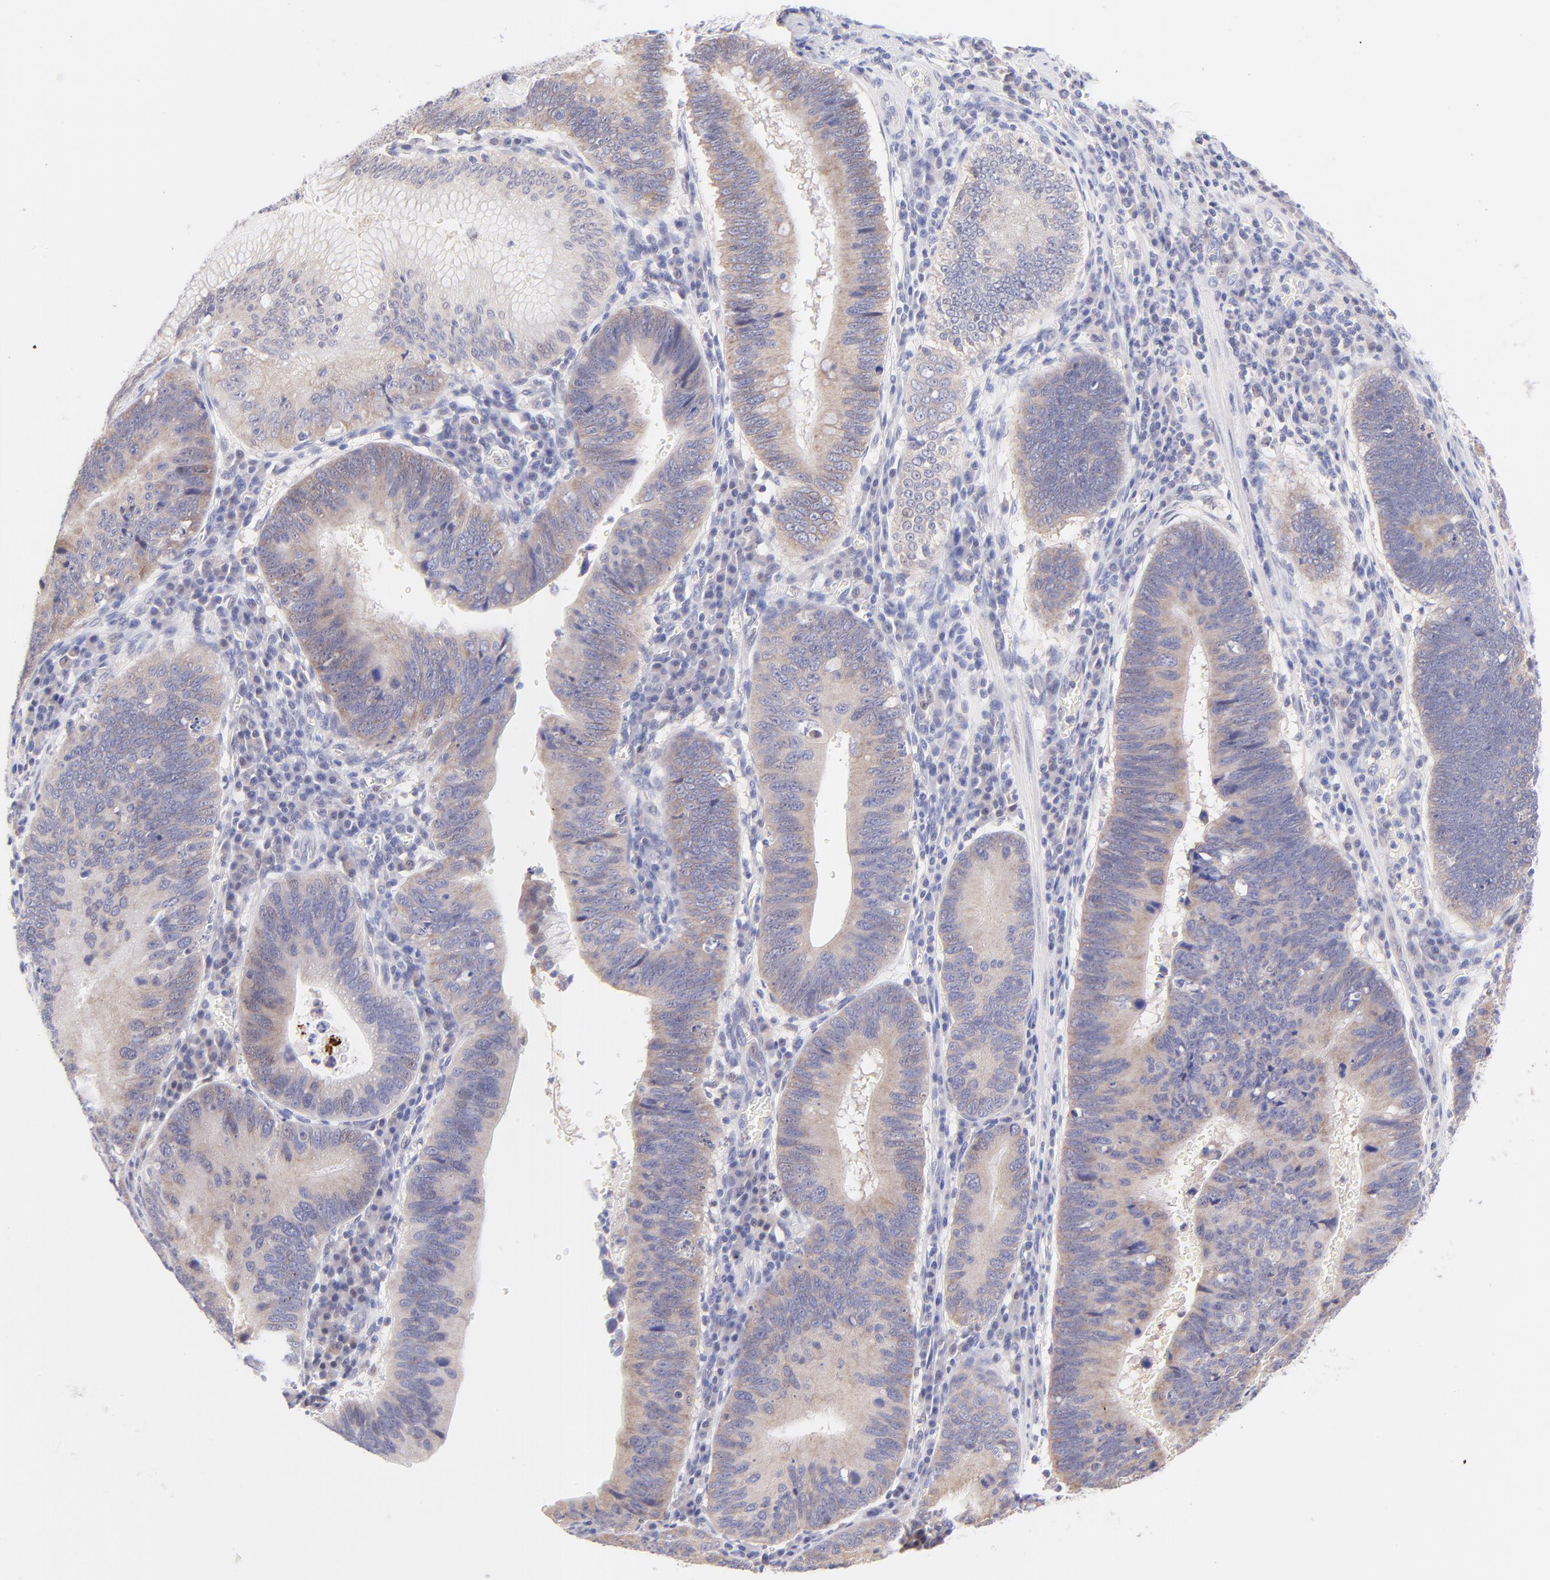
{"staining": {"intensity": "weak", "quantity": ">75%", "location": "cytoplasmic/membranous"}, "tissue": "stomach cancer", "cell_type": "Tumor cells", "image_type": "cancer", "snomed": [{"axis": "morphology", "description": "Adenocarcinoma, NOS"}, {"axis": "topography", "description": "Stomach"}], "caption": "An immunohistochemistry (IHC) histopathology image of tumor tissue is shown. Protein staining in brown highlights weak cytoplasmic/membranous positivity in adenocarcinoma (stomach) within tumor cells. The staining is performed using DAB brown chromogen to label protein expression. The nuclei are counter-stained blue using hematoxylin.", "gene": "PBDC1", "patient": {"sex": "male", "age": 59}}